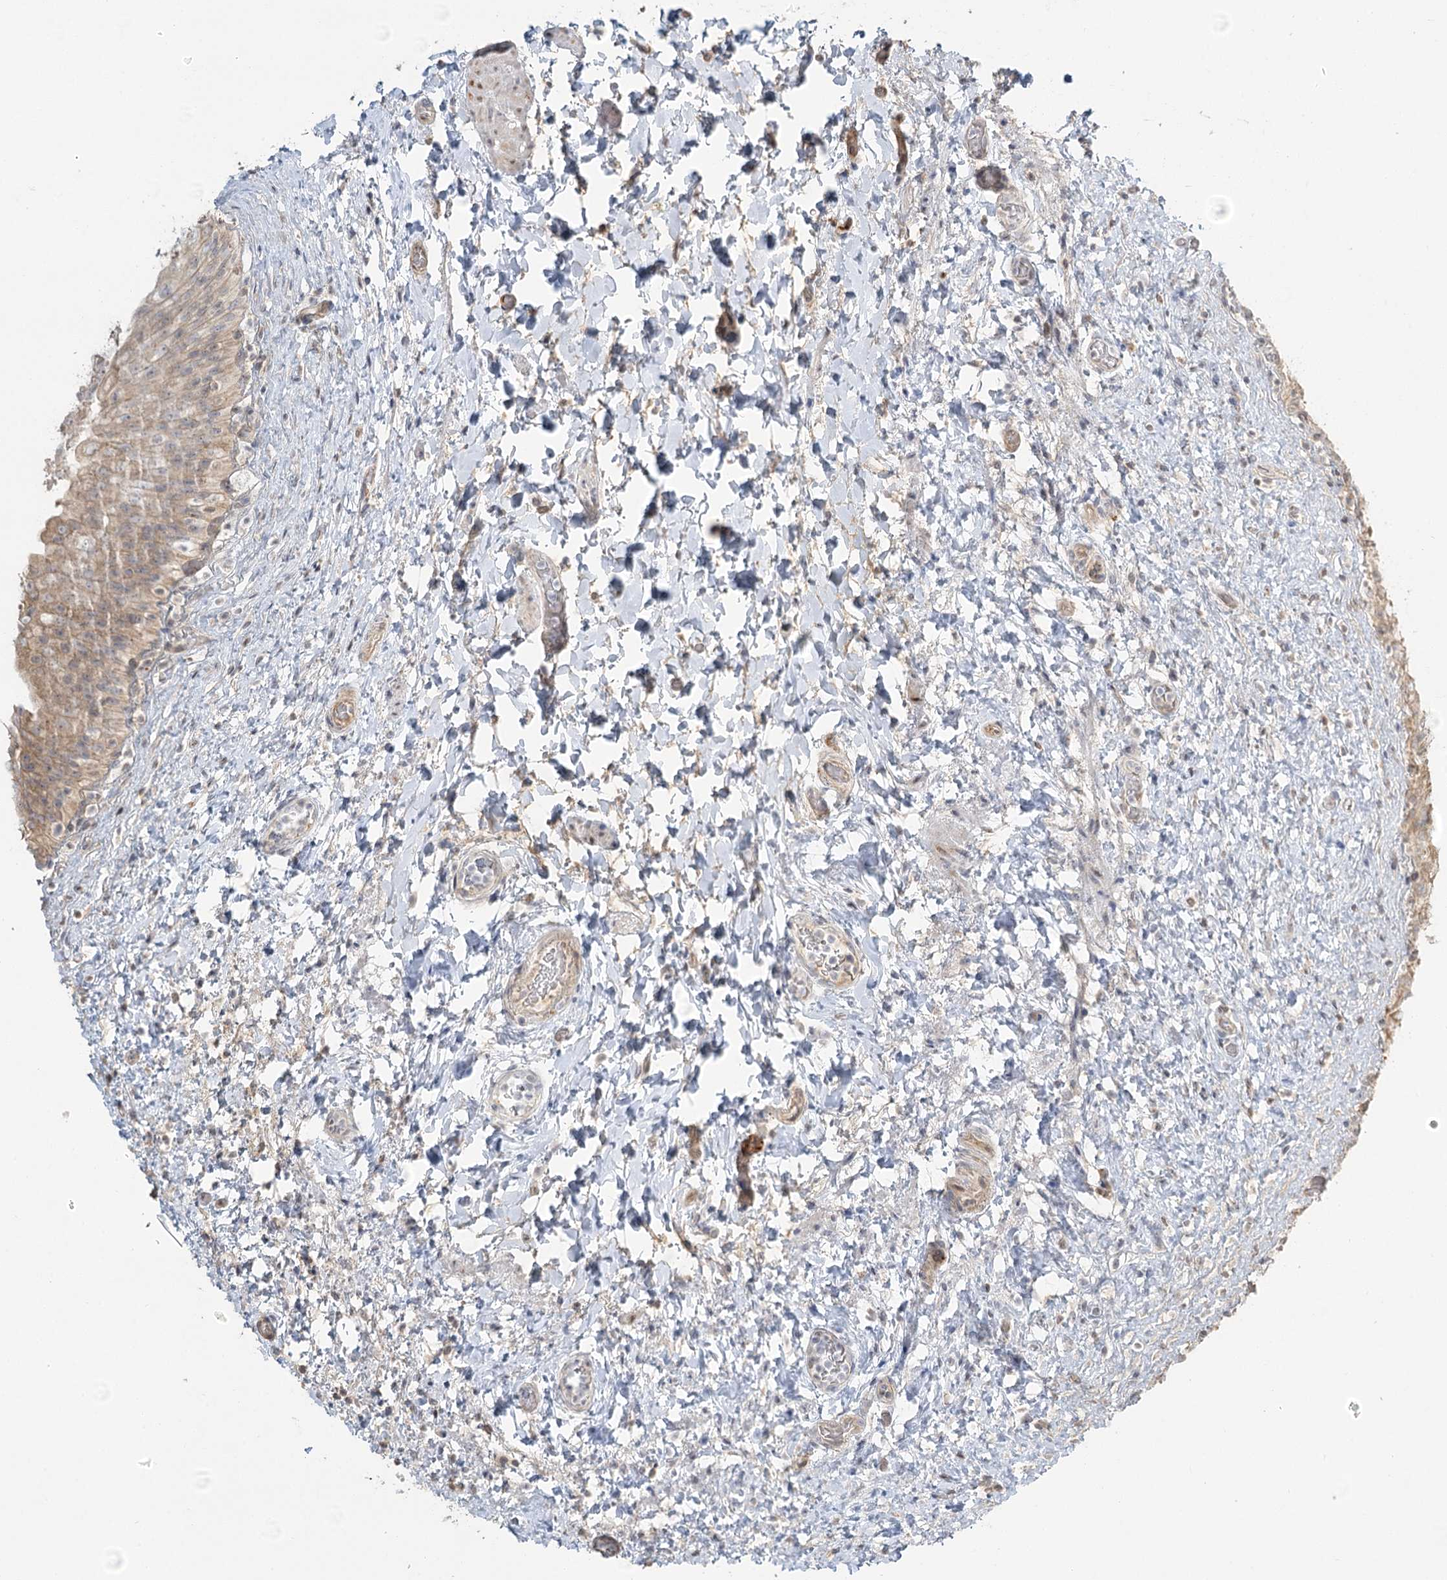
{"staining": {"intensity": "moderate", "quantity": "<25%", "location": "cytoplasmic/membranous,nuclear"}, "tissue": "urinary bladder", "cell_type": "Urothelial cells", "image_type": "normal", "snomed": [{"axis": "morphology", "description": "Normal tissue, NOS"}, {"axis": "topography", "description": "Urinary bladder"}], "caption": "Moderate cytoplasmic/membranous,nuclear protein positivity is identified in about <25% of urothelial cells in urinary bladder.", "gene": "GUCY2C", "patient": {"sex": "female", "age": 27}}